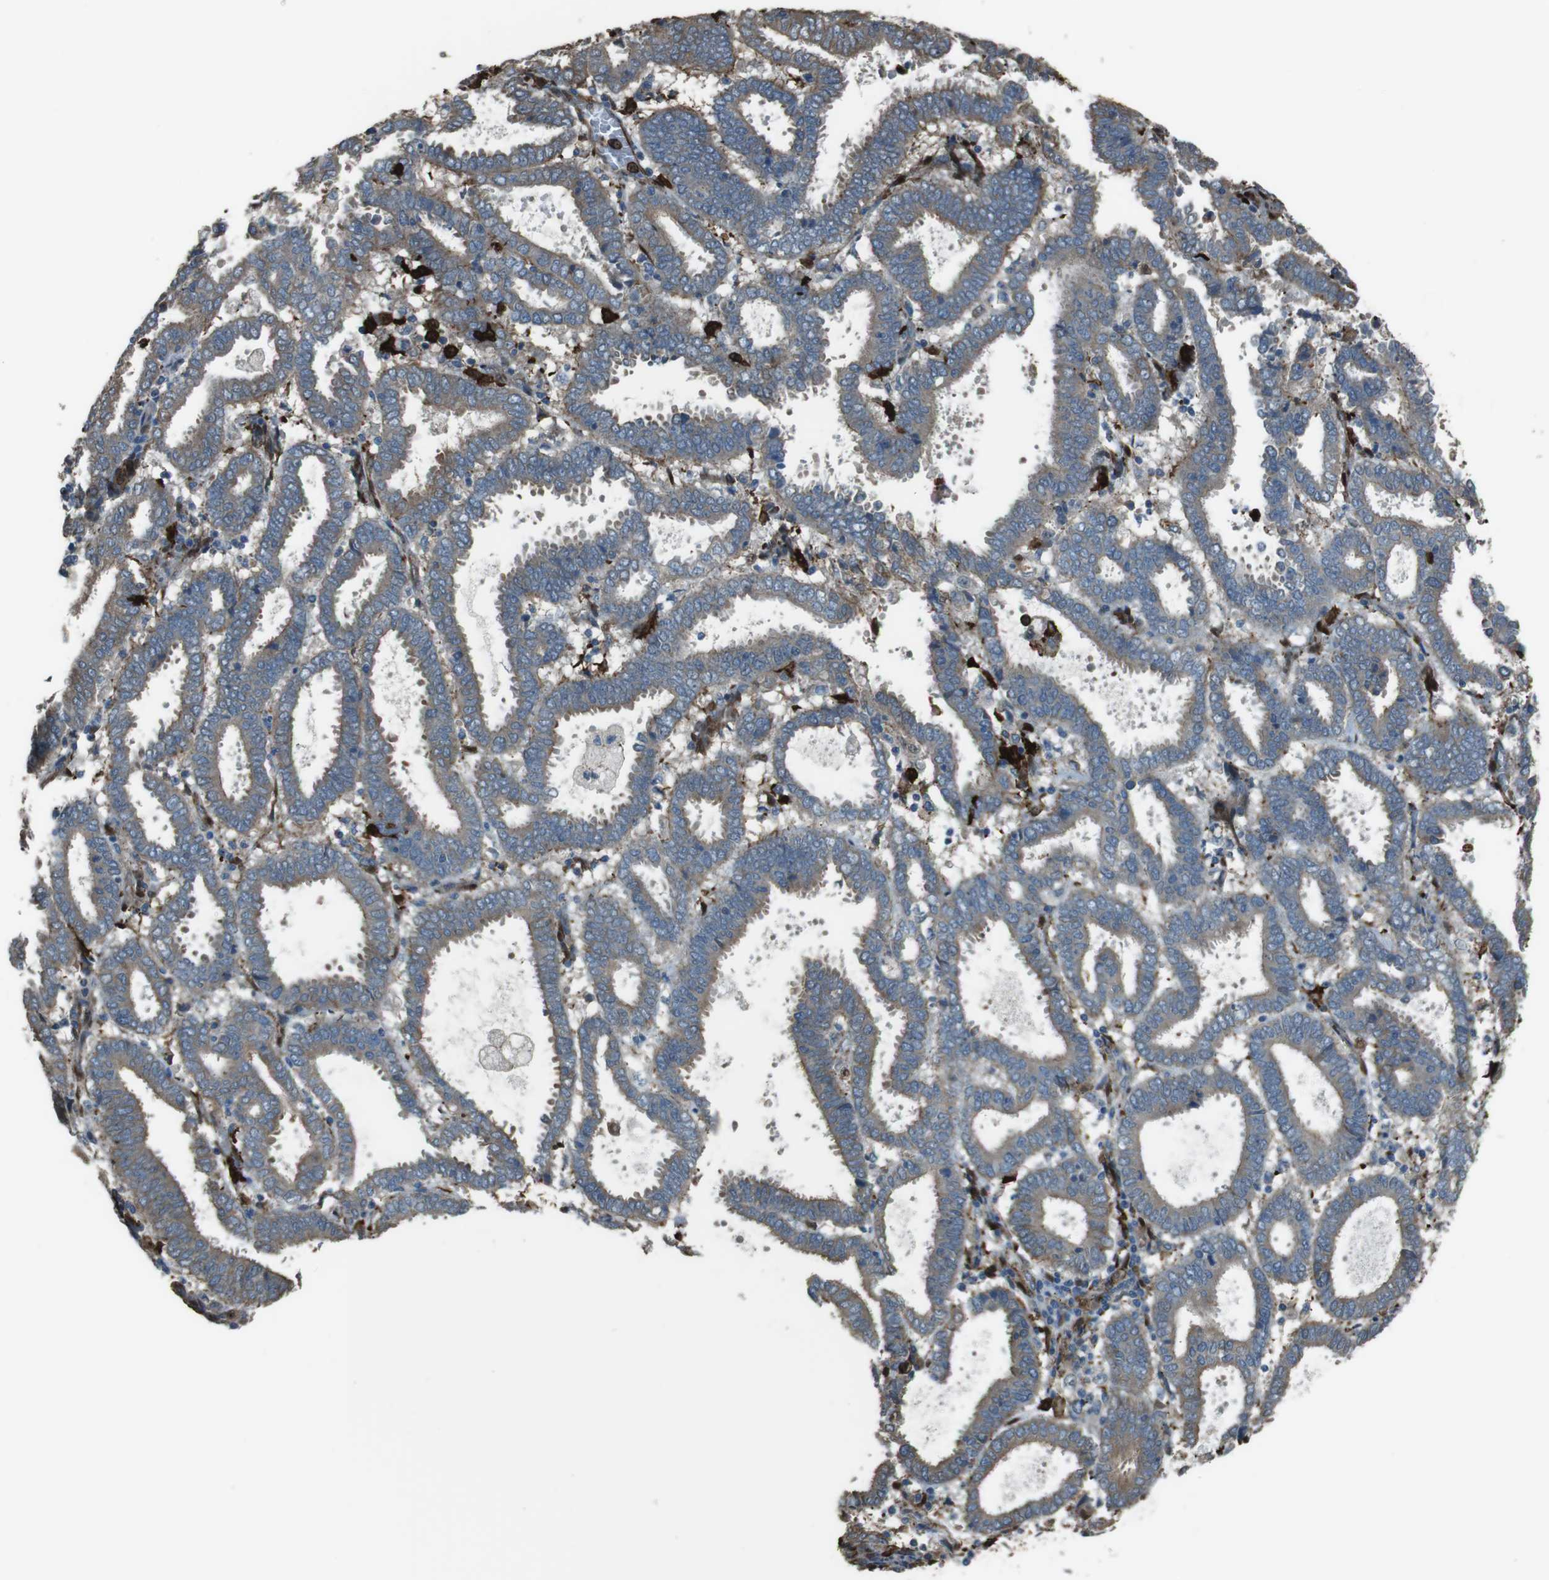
{"staining": {"intensity": "moderate", "quantity": "25%-75%", "location": "cytoplasmic/membranous"}, "tissue": "endometrial cancer", "cell_type": "Tumor cells", "image_type": "cancer", "snomed": [{"axis": "morphology", "description": "Adenocarcinoma, NOS"}, {"axis": "topography", "description": "Uterus"}], "caption": "Endometrial adenocarcinoma stained with a protein marker displays moderate staining in tumor cells.", "gene": "SFT2D1", "patient": {"sex": "female", "age": 83}}